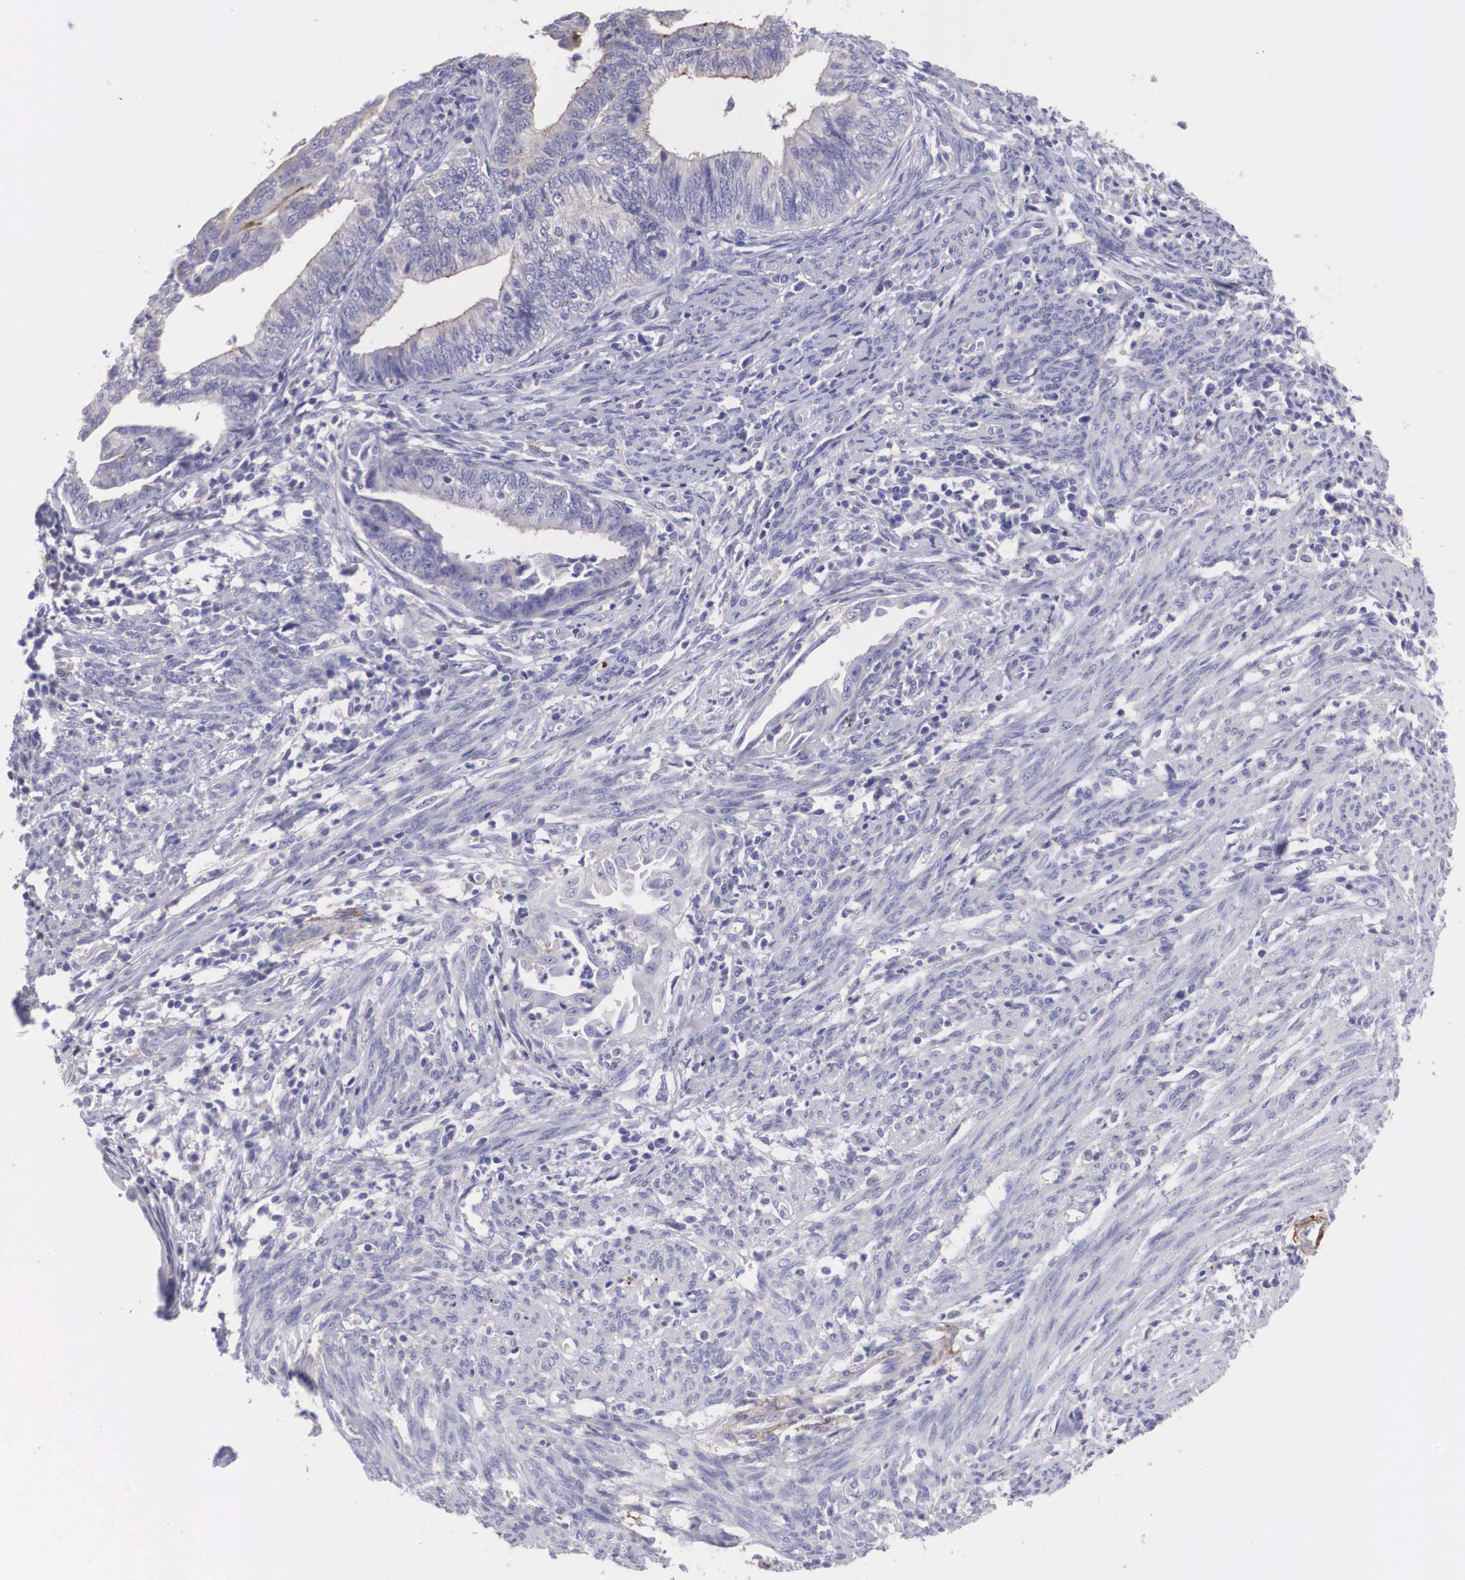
{"staining": {"intensity": "strong", "quantity": "<25%", "location": "cytoplasmic/membranous"}, "tissue": "endometrial cancer", "cell_type": "Tumor cells", "image_type": "cancer", "snomed": [{"axis": "morphology", "description": "Adenocarcinoma, NOS"}, {"axis": "topography", "description": "Endometrium"}], "caption": "Tumor cells display medium levels of strong cytoplasmic/membranous positivity in about <25% of cells in endometrial cancer (adenocarcinoma).", "gene": "CLU", "patient": {"sex": "female", "age": 66}}